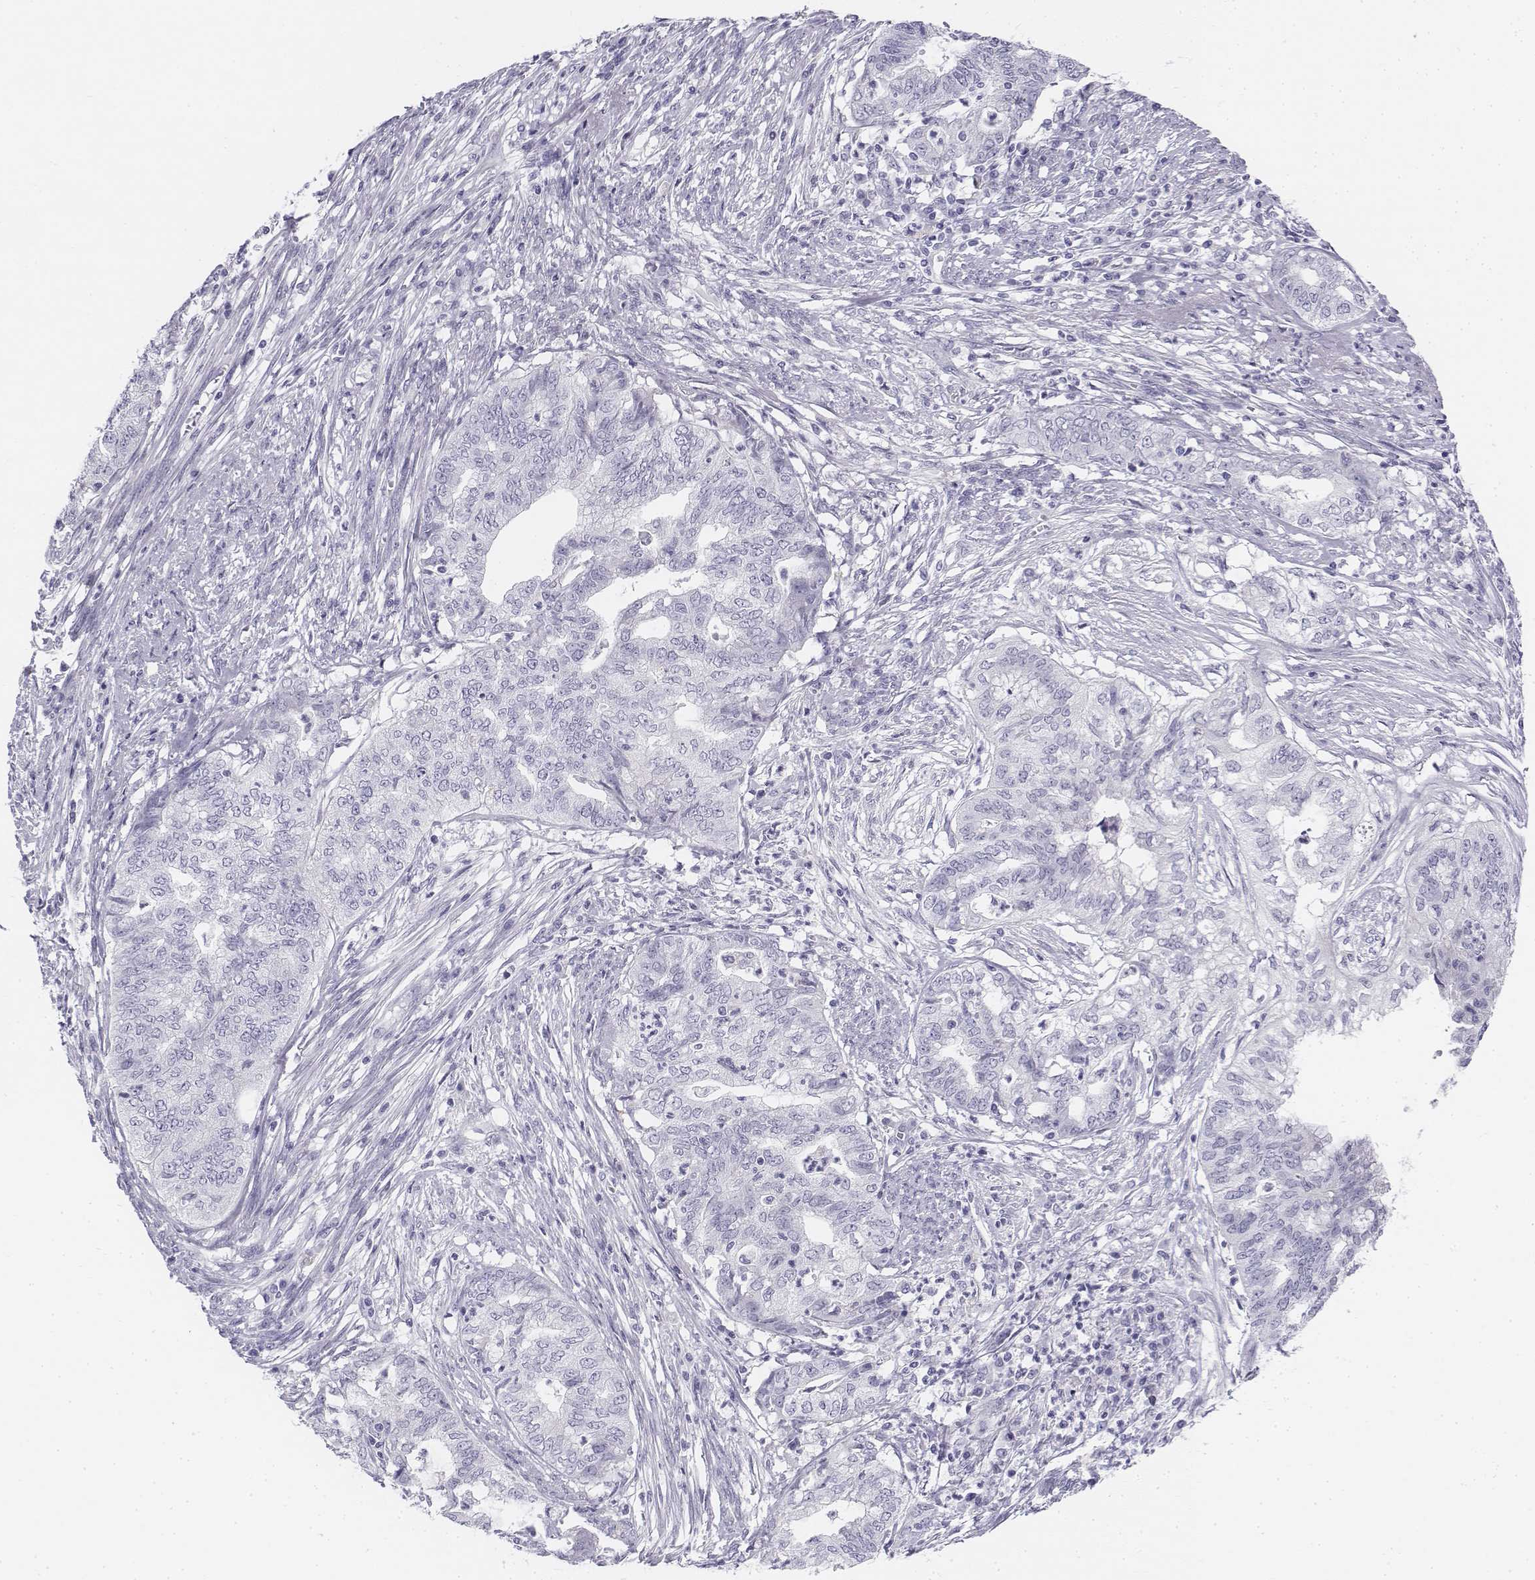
{"staining": {"intensity": "negative", "quantity": "none", "location": "none"}, "tissue": "endometrial cancer", "cell_type": "Tumor cells", "image_type": "cancer", "snomed": [{"axis": "morphology", "description": "Adenocarcinoma, NOS"}, {"axis": "topography", "description": "Endometrium"}], "caption": "Human adenocarcinoma (endometrial) stained for a protein using immunohistochemistry (IHC) demonstrates no expression in tumor cells.", "gene": "TH", "patient": {"sex": "female", "age": 79}}